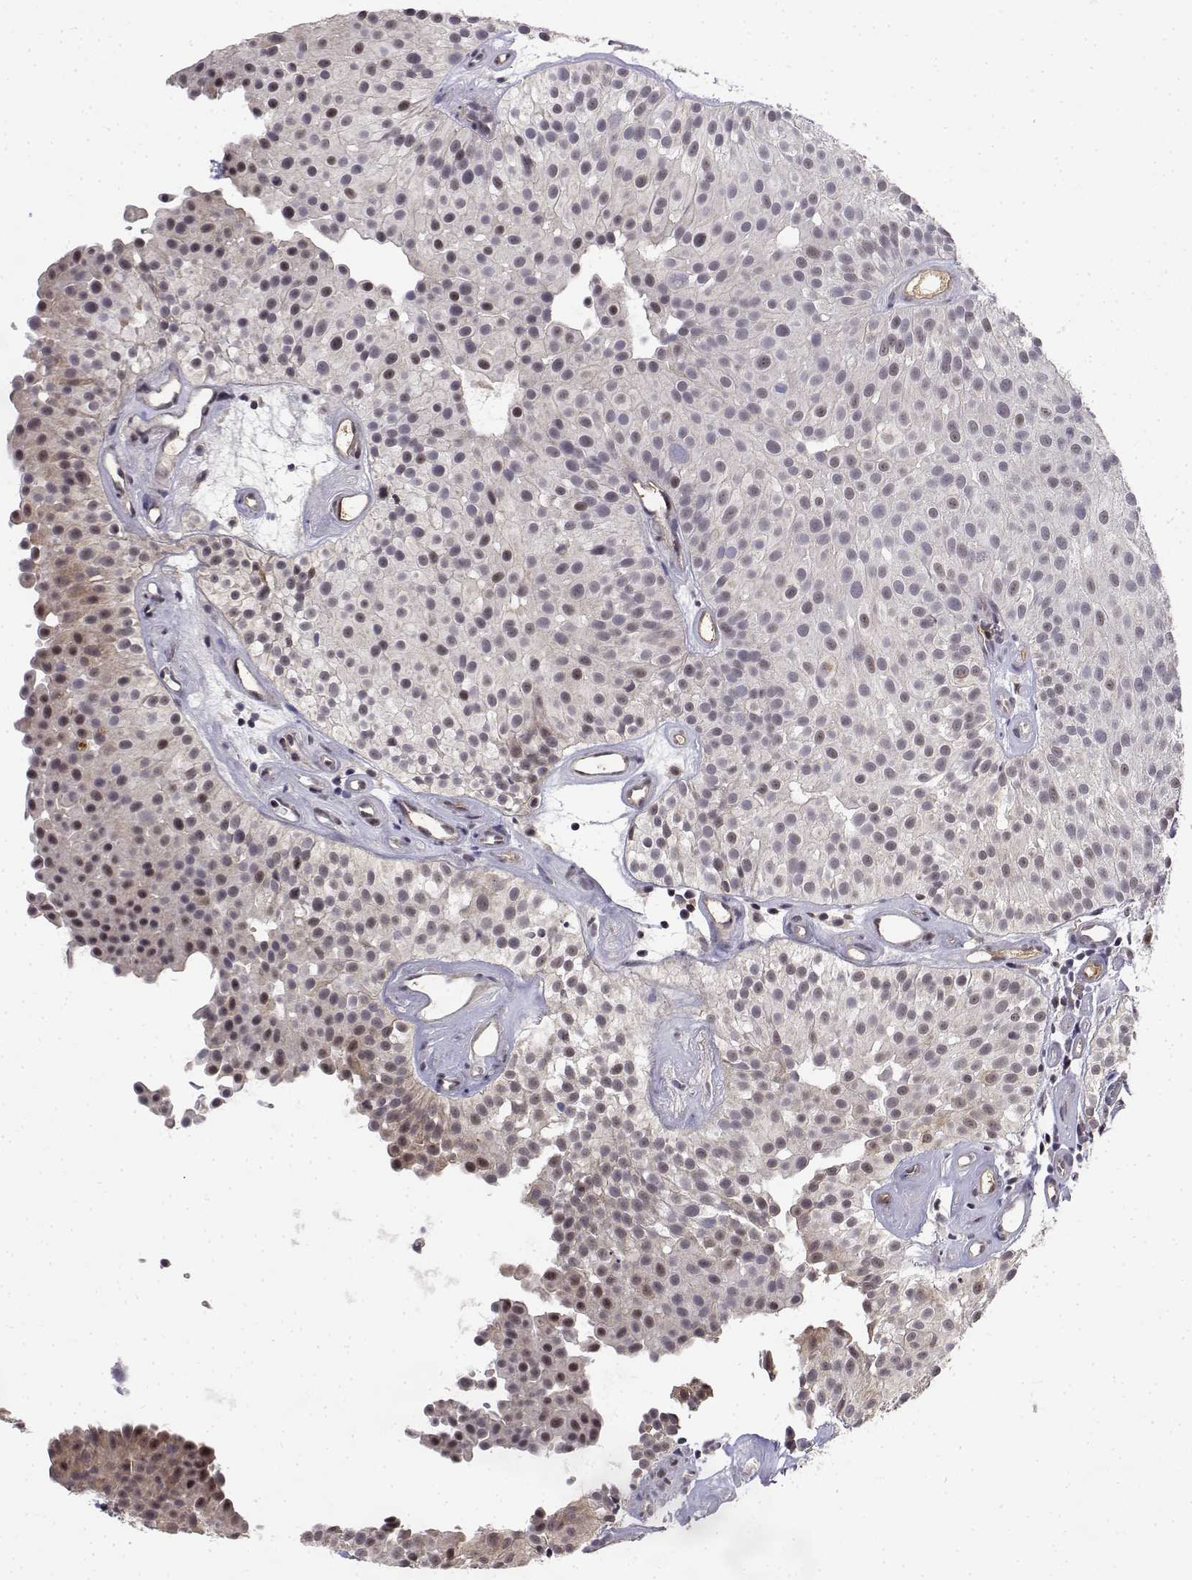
{"staining": {"intensity": "moderate", "quantity": "<25%", "location": "nuclear"}, "tissue": "urothelial cancer", "cell_type": "Tumor cells", "image_type": "cancer", "snomed": [{"axis": "morphology", "description": "Urothelial carcinoma, Low grade"}, {"axis": "topography", "description": "Urinary bladder"}], "caption": "Urothelial carcinoma (low-grade) stained for a protein exhibits moderate nuclear positivity in tumor cells. (IHC, brightfield microscopy, high magnification).", "gene": "ITGA7", "patient": {"sex": "female", "age": 87}}